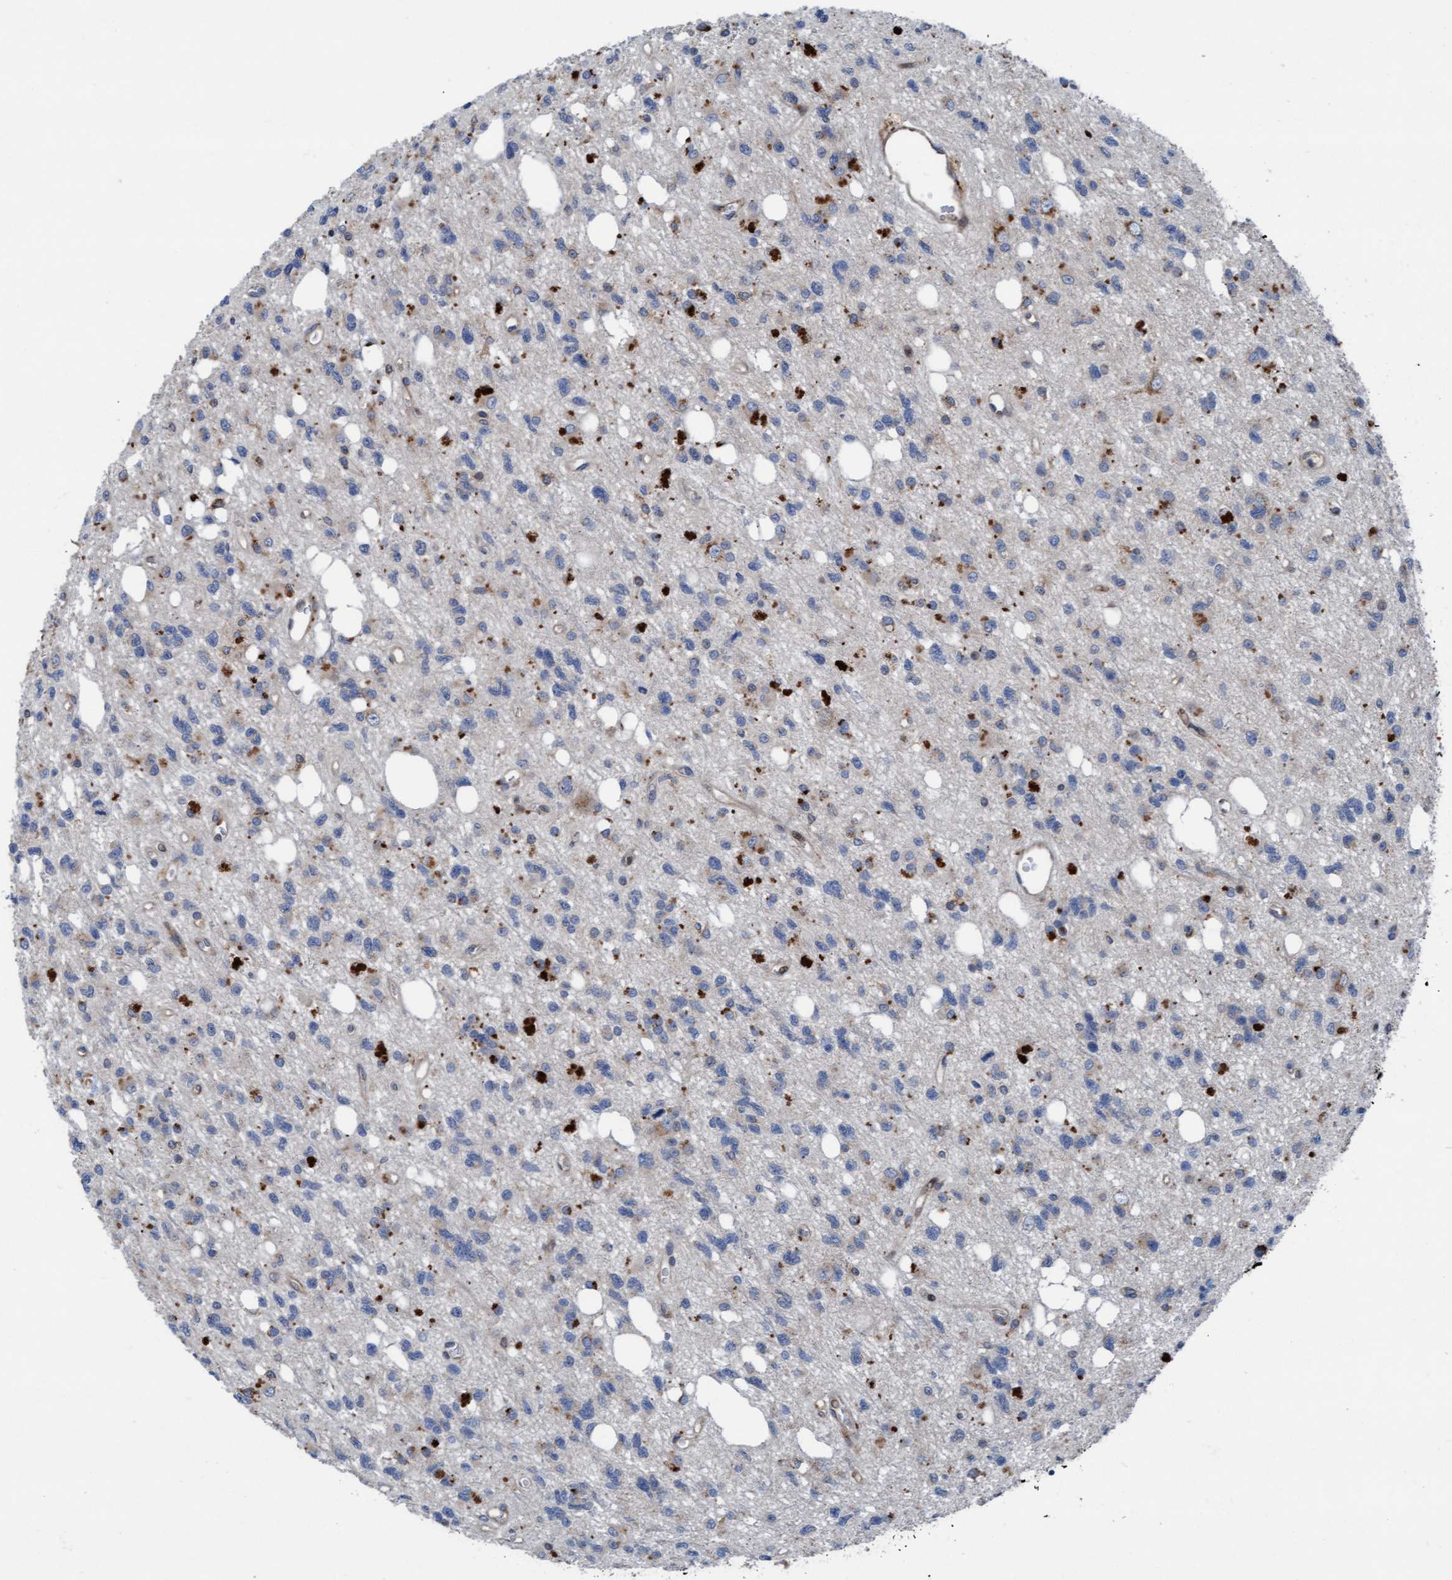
{"staining": {"intensity": "strong", "quantity": "<25%", "location": "cytoplasmic/membranous"}, "tissue": "glioma", "cell_type": "Tumor cells", "image_type": "cancer", "snomed": [{"axis": "morphology", "description": "Glioma, malignant, High grade"}, {"axis": "topography", "description": "Brain"}], "caption": "High-power microscopy captured an IHC photomicrograph of glioma, revealing strong cytoplasmic/membranous expression in approximately <25% of tumor cells.", "gene": "KLHL26", "patient": {"sex": "female", "age": 62}}